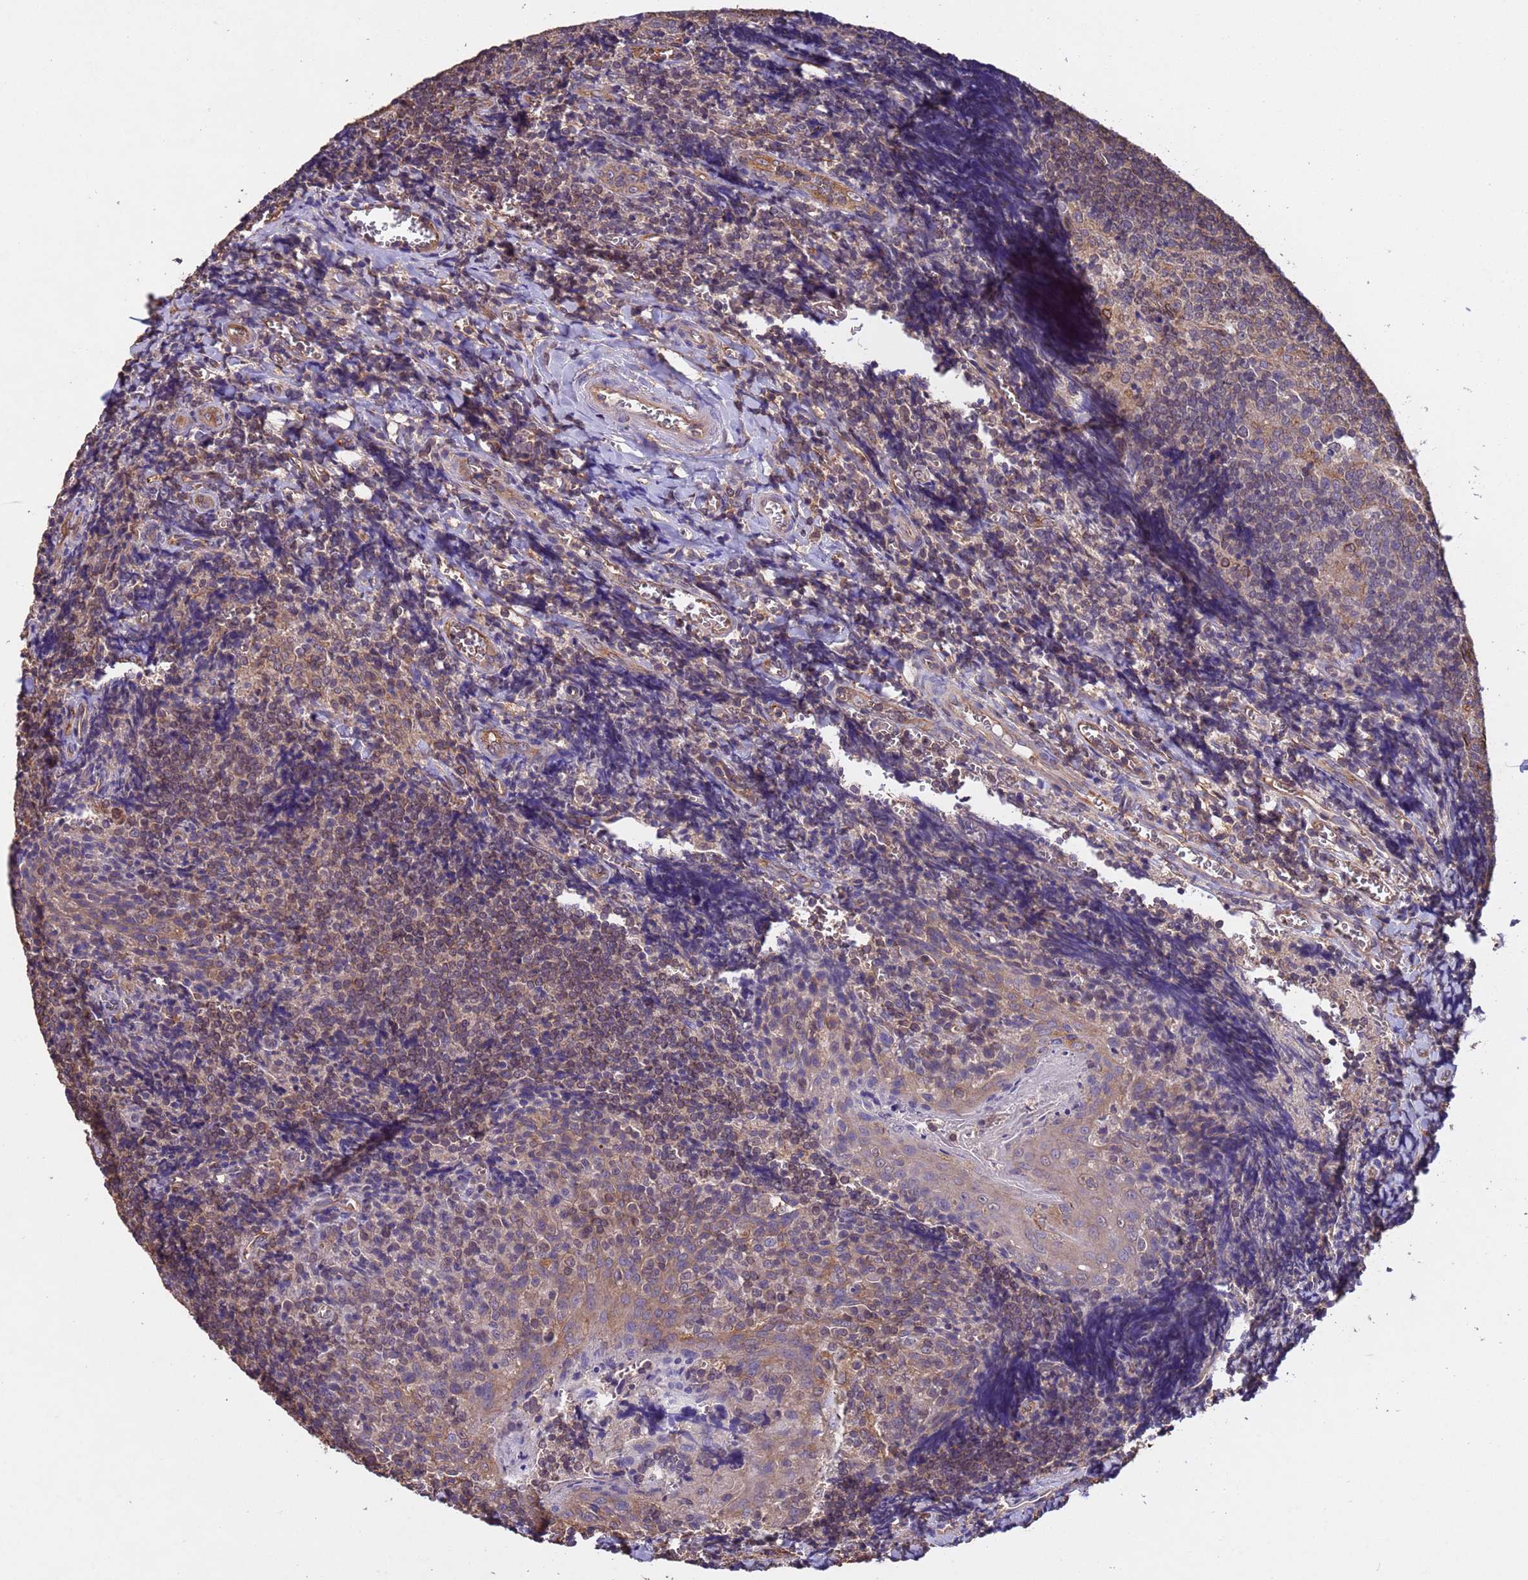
{"staining": {"intensity": "weak", "quantity": ">75%", "location": "cytoplasmic/membranous"}, "tissue": "tonsil", "cell_type": "Germinal center cells", "image_type": "normal", "snomed": [{"axis": "morphology", "description": "Normal tissue, NOS"}, {"axis": "topography", "description": "Tonsil"}], "caption": "Germinal center cells display weak cytoplasmic/membranous positivity in approximately >75% of cells in normal tonsil. (brown staining indicates protein expression, while blue staining denotes nuclei).", "gene": "MTX3", "patient": {"sex": "male", "age": 27}}